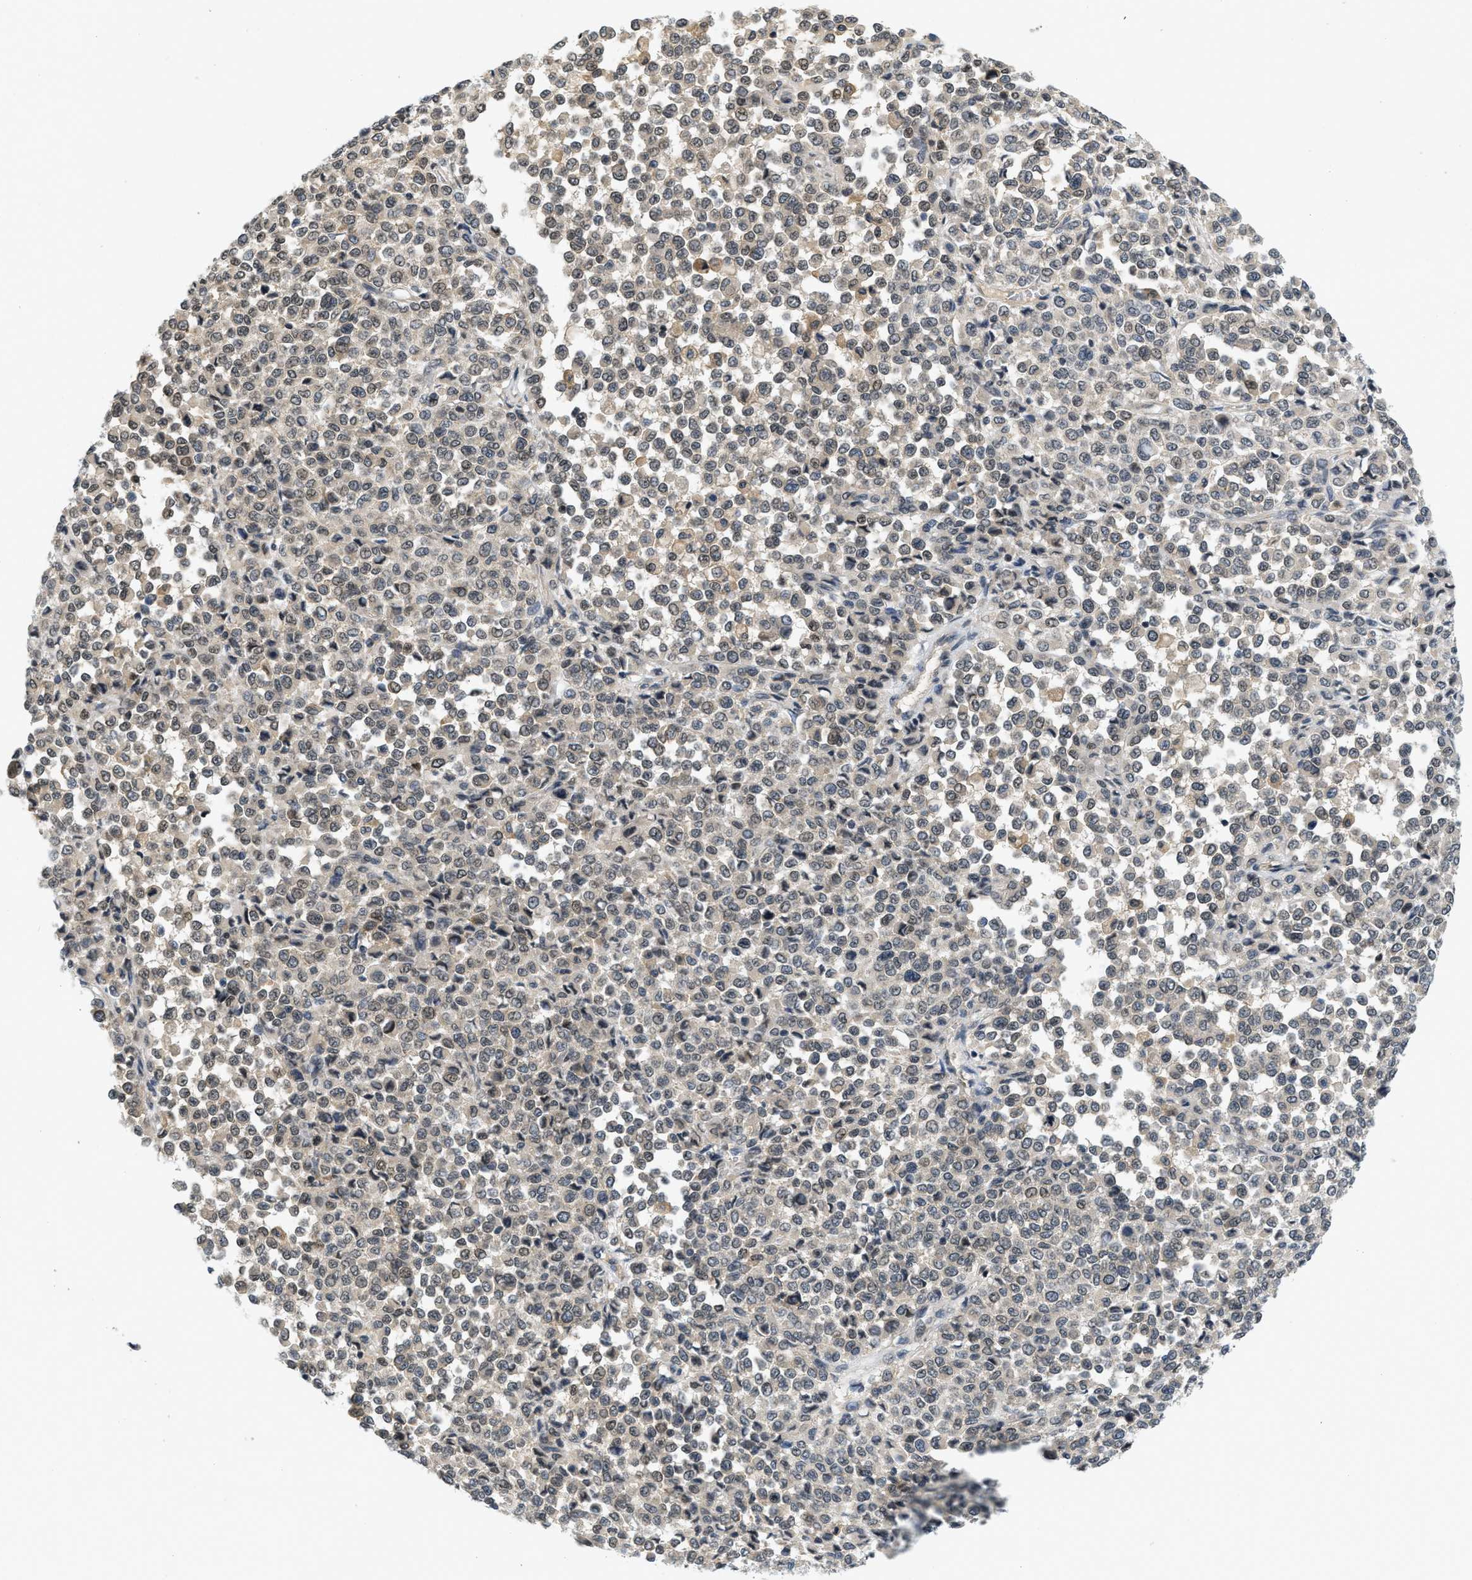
{"staining": {"intensity": "moderate", "quantity": ">75%", "location": "nuclear"}, "tissue": "melanoma", "cell_type": "Tumor cells", "image_type": "cancer", "snomed": [{"axis": "morphology", "description": "Malignant melanoma, Metastatic site"}, {"axis": "topography", "description": "Pancreas"}], "caption": "IHC (DAB (3,3'-diaminobenzidine)) staining of malignant melanoma (metastatic site) shows moderate nuclear protein expression in about >75% of tumor cells.", "gene": "KMT2A", "patient": {"sex": "female", "age": 30}}